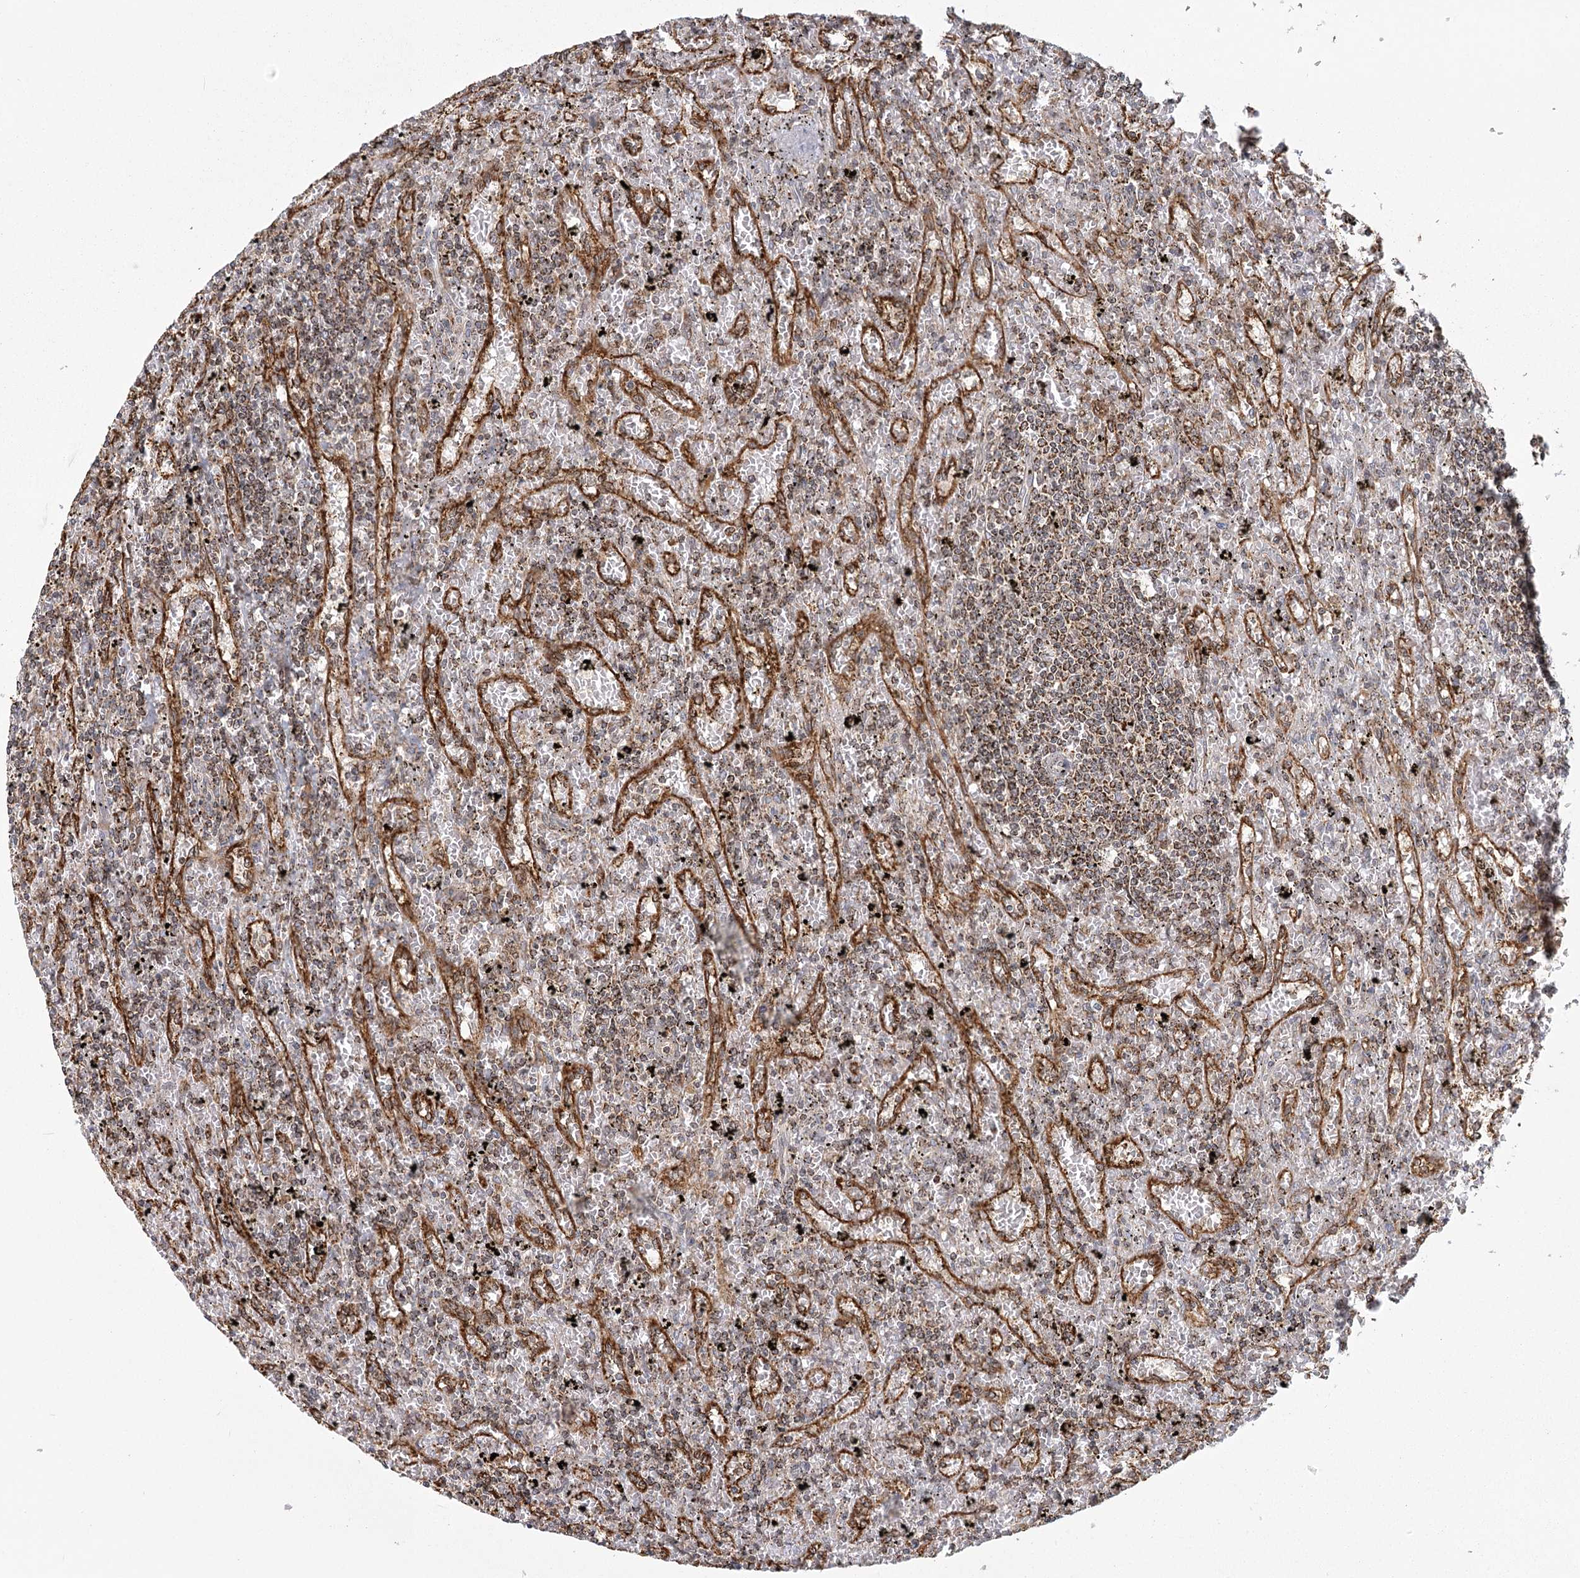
{"staining": {"intensity": "moderate", "quantity": ">75%", "location": "cytoplasmic/membranous"}, "tissue": "lymphoma", "cell_type": "Tumor cells", "image_type": "cancer", "snomed": [{"axis": "morphology", "description": "Malignant lymphoma, non-Hodgkin's type, Low grade"}, {"axis": "topography", "description": "Spleen"}], "caption": "Human malignant lymphoma, non-Hodgkin's type (low-grade) stained with a brown dye demonstrates moderate cytoplasmic/membranous positive expression in about >75% of tumor cells.", "gene": "LACTB", "patient": {"sex": "male", "age": 76}}